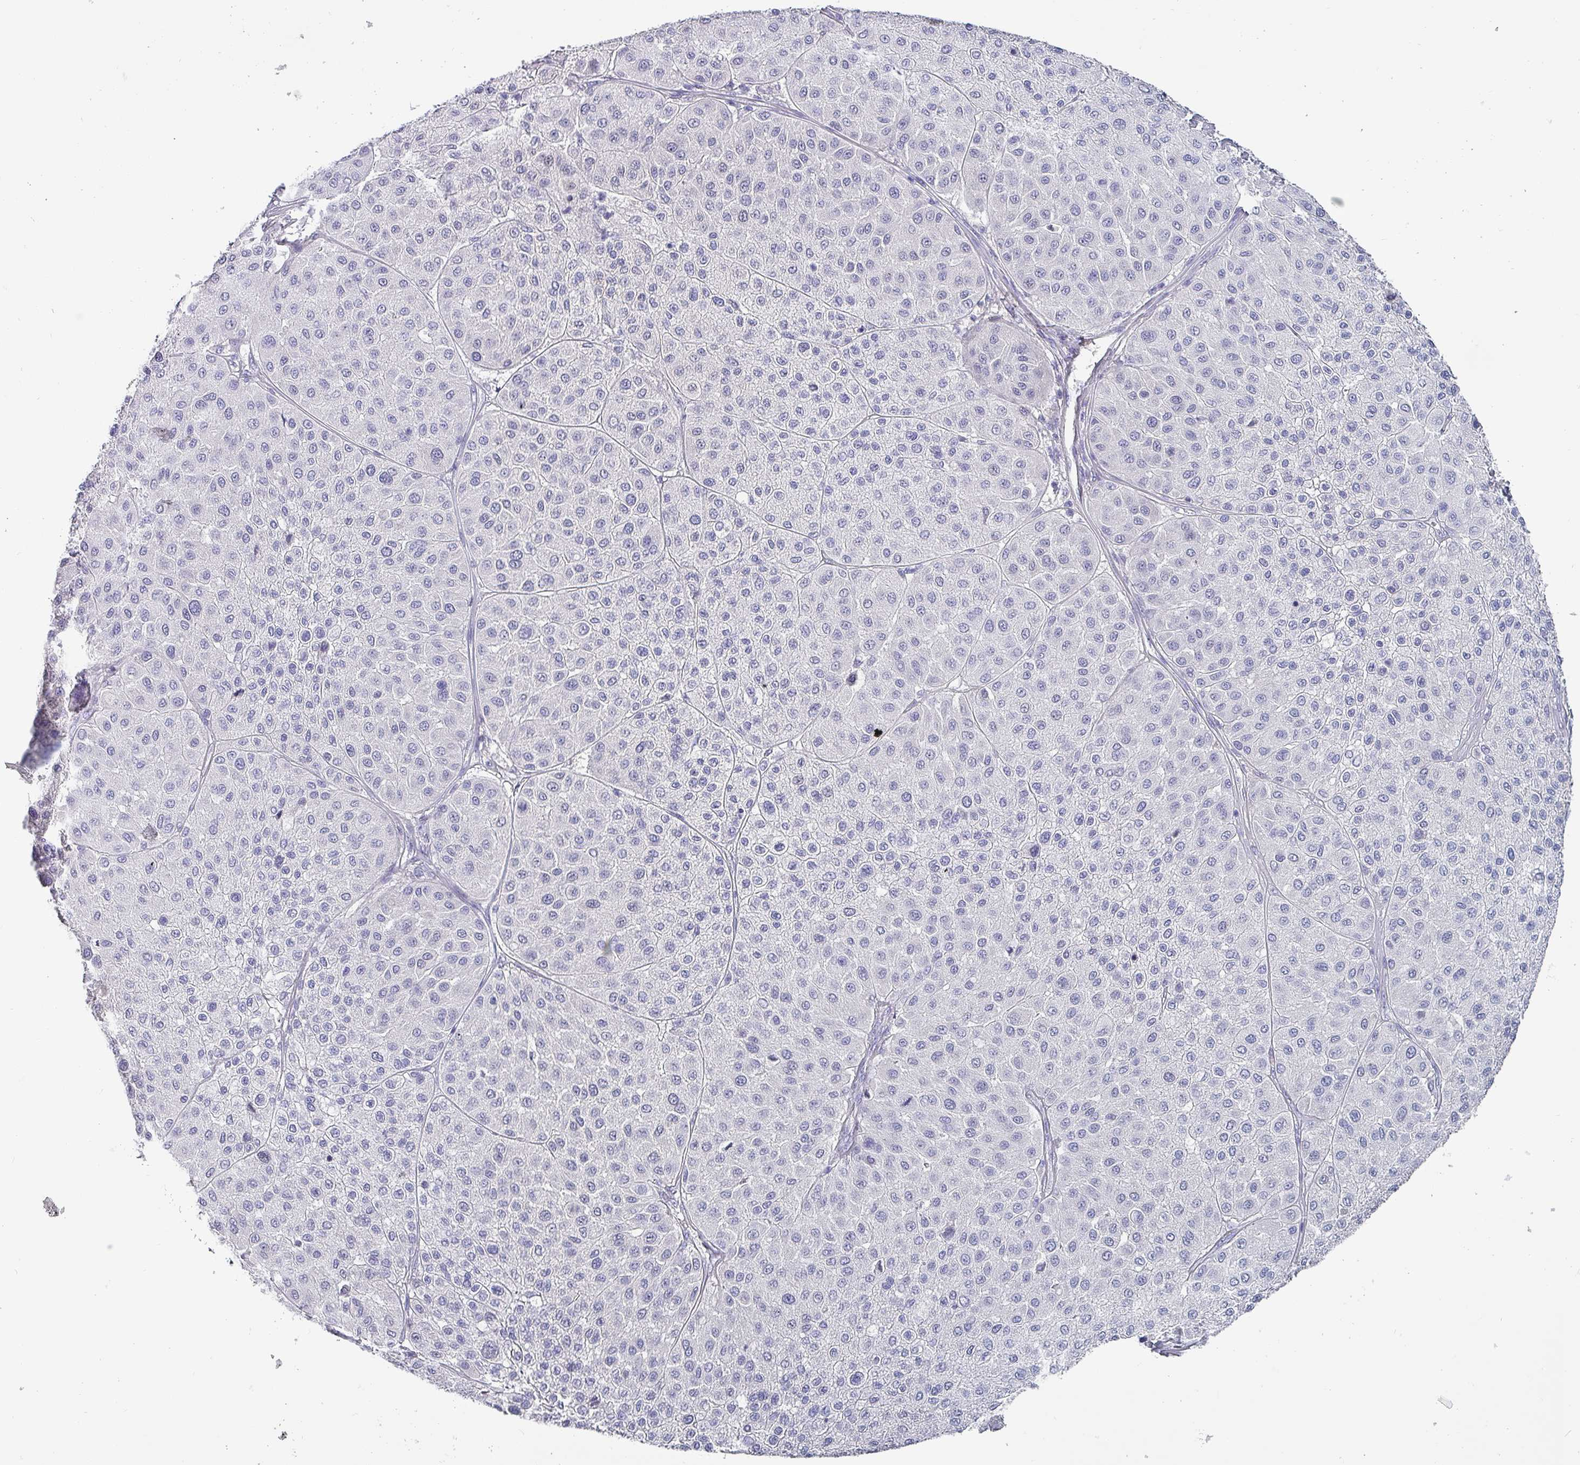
{"staining": {"intensity": "negative", "quantity": "none", "location": "none"}, "tissue": "melanoma", "cell_type": "Tumor cells", "image_type": "cancer", "snomed": [{"axis": "morphology", "description": "Malignant melanoma, Metastatic site"}, {"axis": "topography", "description": "Smooth muscle"}], "caption": "DAB immunohistochemical staining of human malignant melanoma (metastatic site) displays no significant positivity in tumor cells. Brightfield microscopy of IHC stained with DAB (brown) and hematoxylin (blue), captured at high magnification.", "gene": "INS-IGF2", "patient": {"sex": "male", "age": 41}}